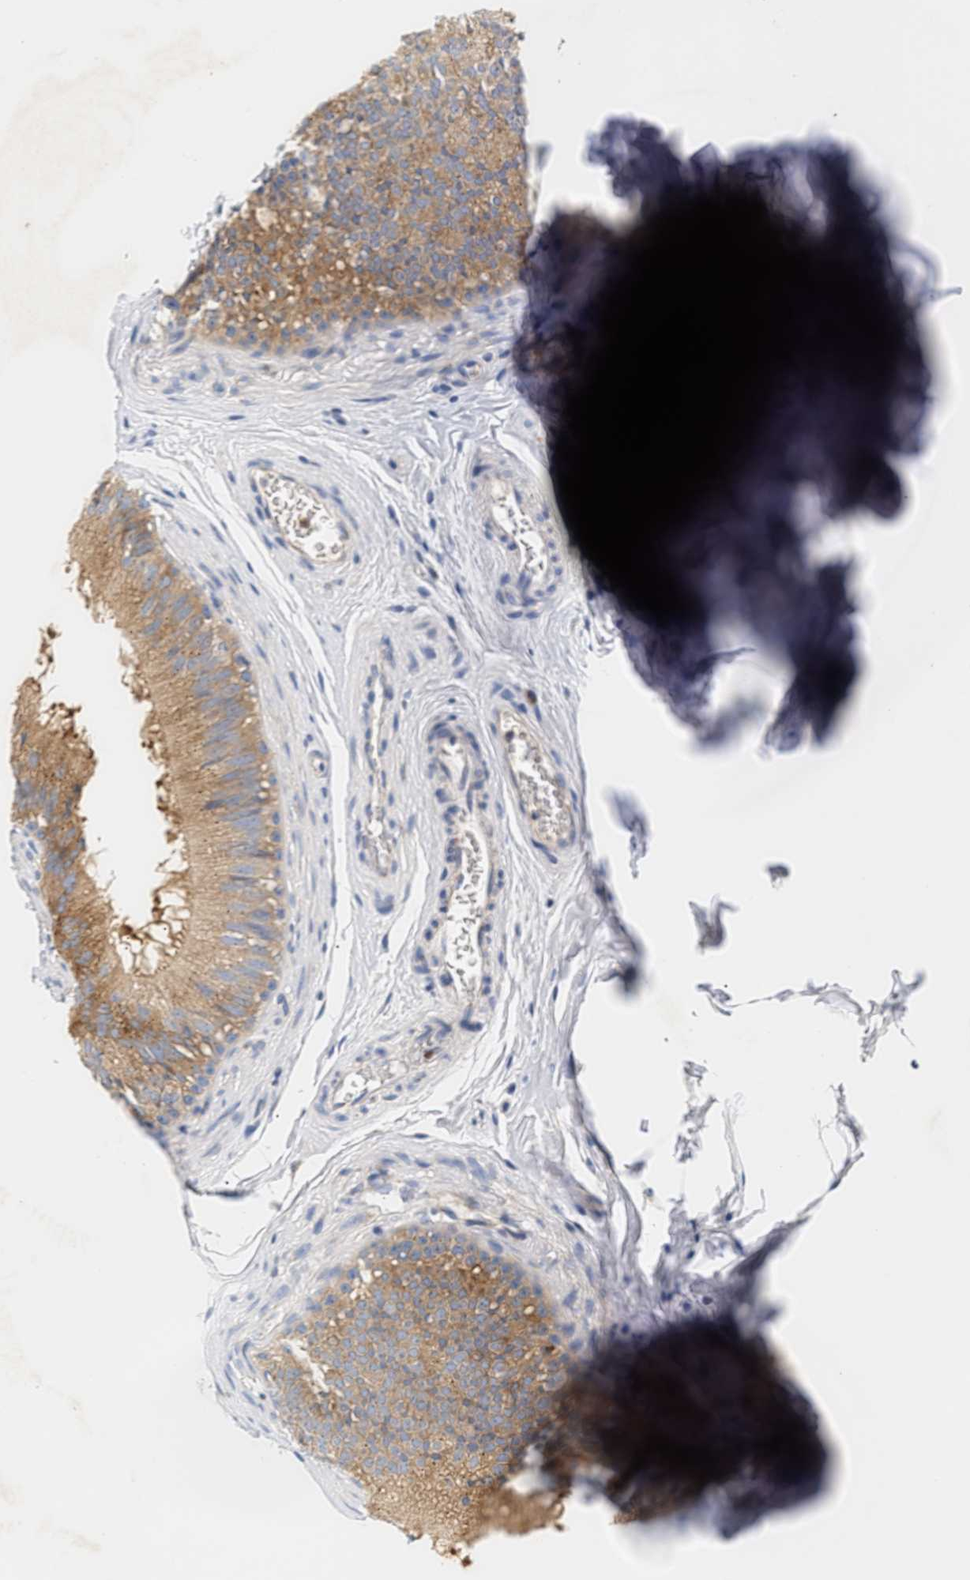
{"staining": {"intensity": "moderate", "quantity": ">75%", "location": "cytoplasmic/membranous"}, "tissue": "epididymis", "cell_type": "Glandular cells", "image_type": "normal", "snomed": [{"axis": "morphology", "description": "Normal tissue, NOS"}, {"axis": "topography", "description": "Testis"}, {"axis": "topography", "description": "Epididymis"}], "caption": "Immunohistochemistry (IHC) (DAB) staining of unremarkable epididymis displays moderate cytoplasmic/membranous protein positivity in approximately >75% of glandular cells. (Brightfield microscopy of DAB IHC at high magnification).", "gene": "TRIM50", "patient": {"sex": "male", "age": 36}}